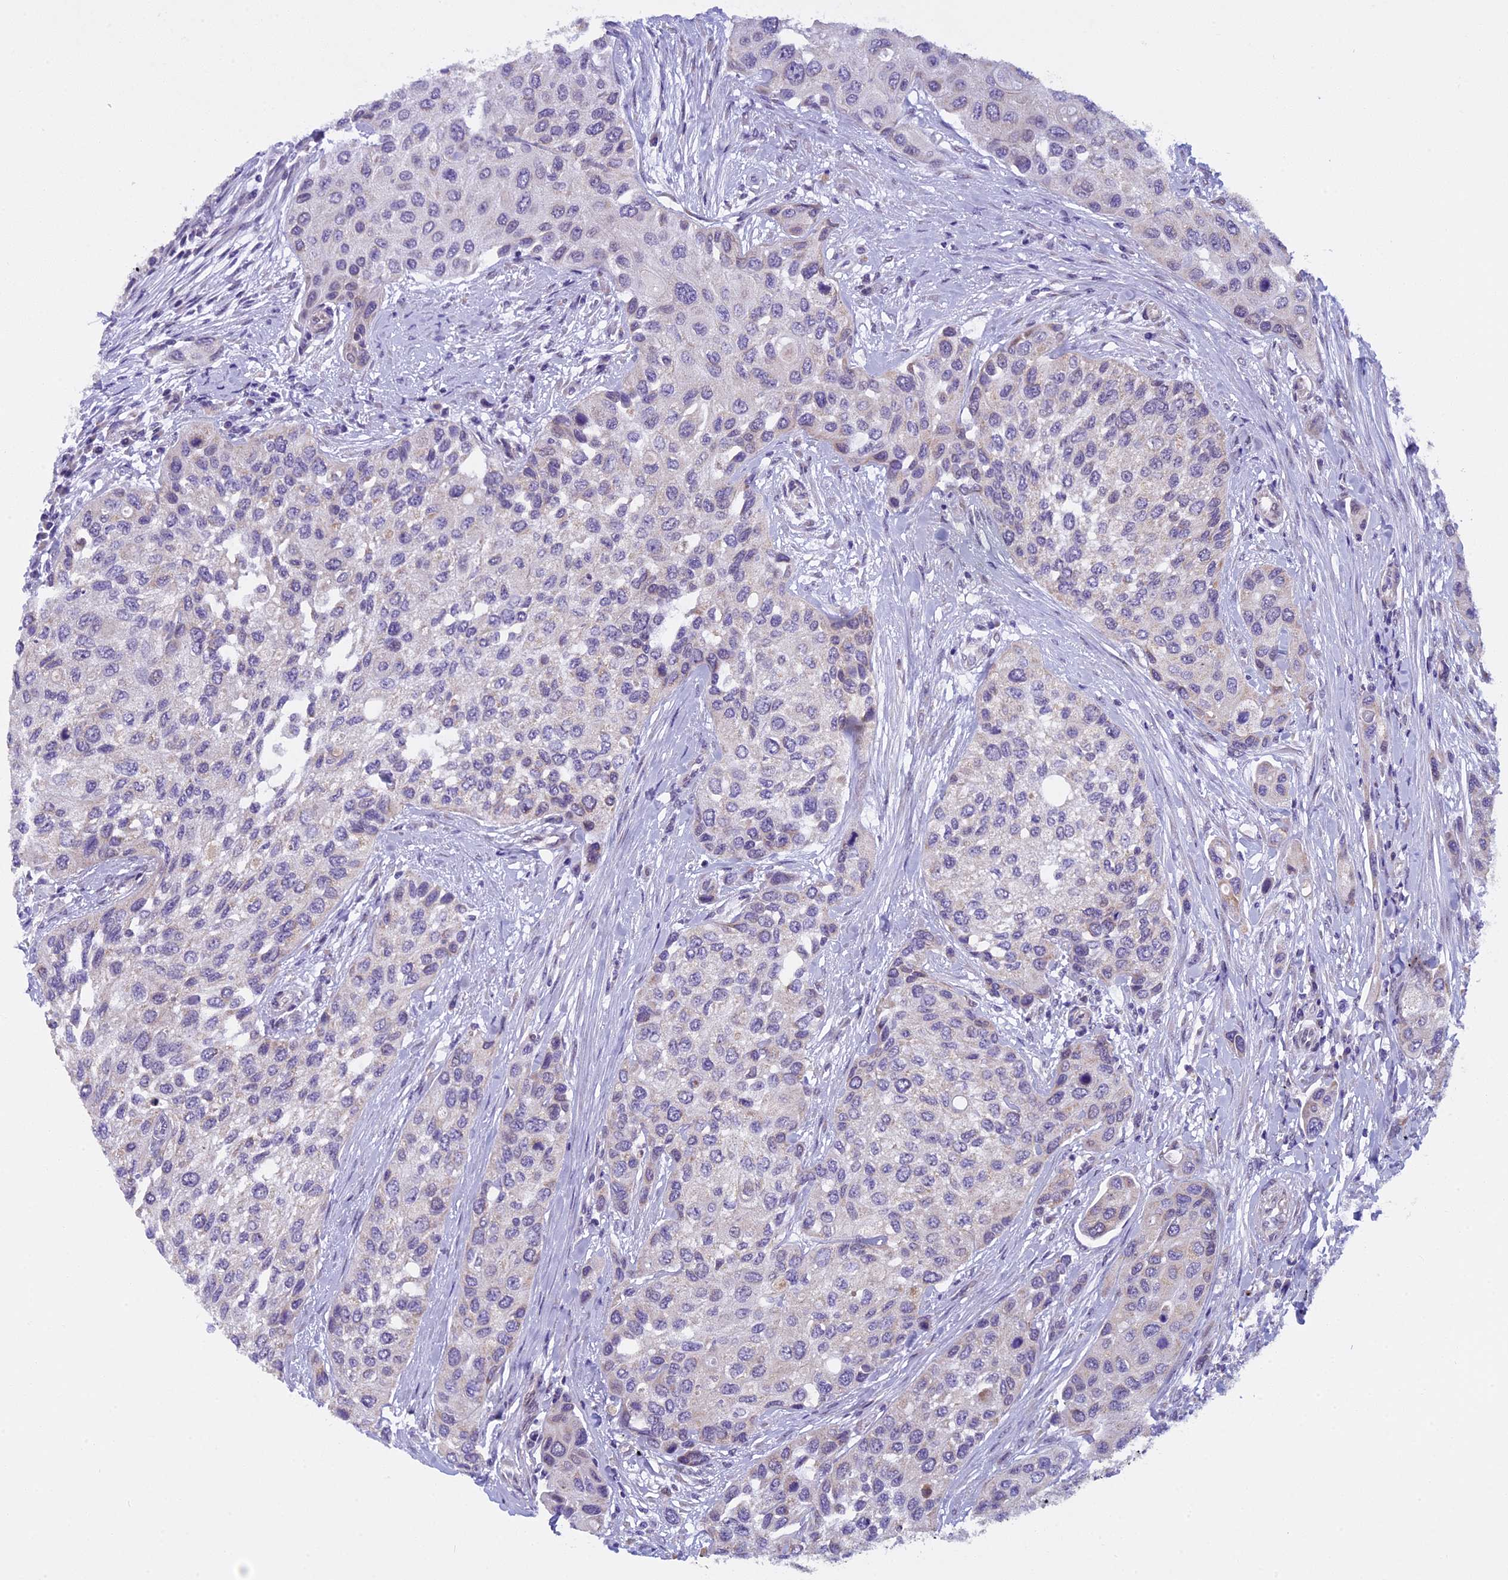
{"staining": {"intensity": "negative", "quantity": "none", "location": "none"}, "tissue": "urothelial cancer", "cell_type": "Tumor cells", "image_type": "cancer", "snomed": [{"axis": "morphology", "description": "Normal tissue, NOS"}, {"axis": "morphology", "description": "Urothelial carcinoma, High grade"}, {"axis": "topography", "description": "Vascular tissue"}, {"axis": "topography", "description": "Urinary bladder"}], "caption": "Tumor cells show no significant expression in high-grade urothelial carcinoma.", "gene": "ZNF317", "patient": {"sex": "female", "age": 56}}